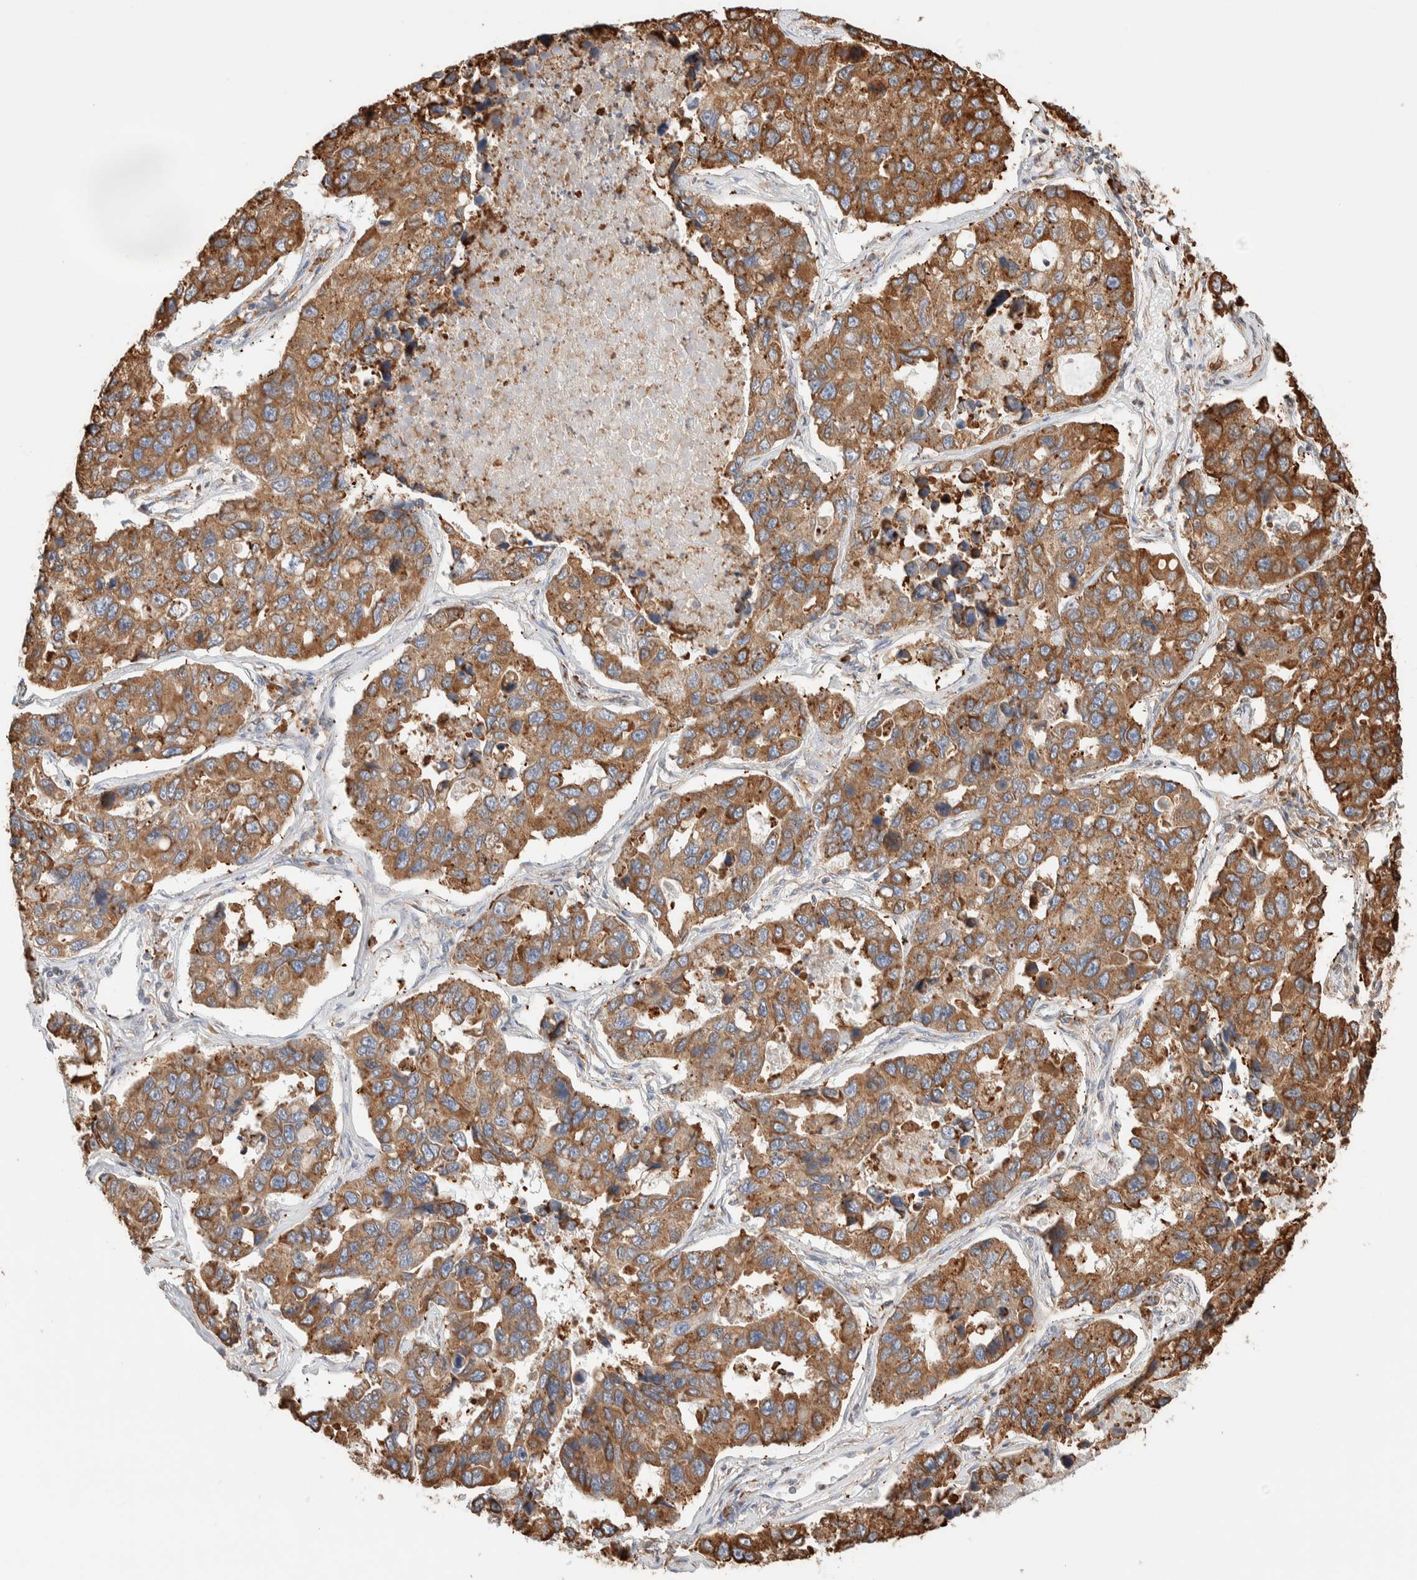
{"staining": {"intensity": "moderate", "quantity": ">75%", "location": "cytoplasmic/membranous"}, "tissue": "lung cancer", "cell_type": "Tumor cells", "image_type": "cancer", "snomed": [{"axis": "morphology", "description": "Adenocarcinoma, NOS"}, {"axis": "topography", "description": "Lung"}], "caption": "Lung cancer was stained to show a protein in brown. There is medium levels of moderate cytoplasmic/membranous staining in about >75% of tumor cells.", "gene": "INTS1", "patient": {"sex": "male", "age": 64}}